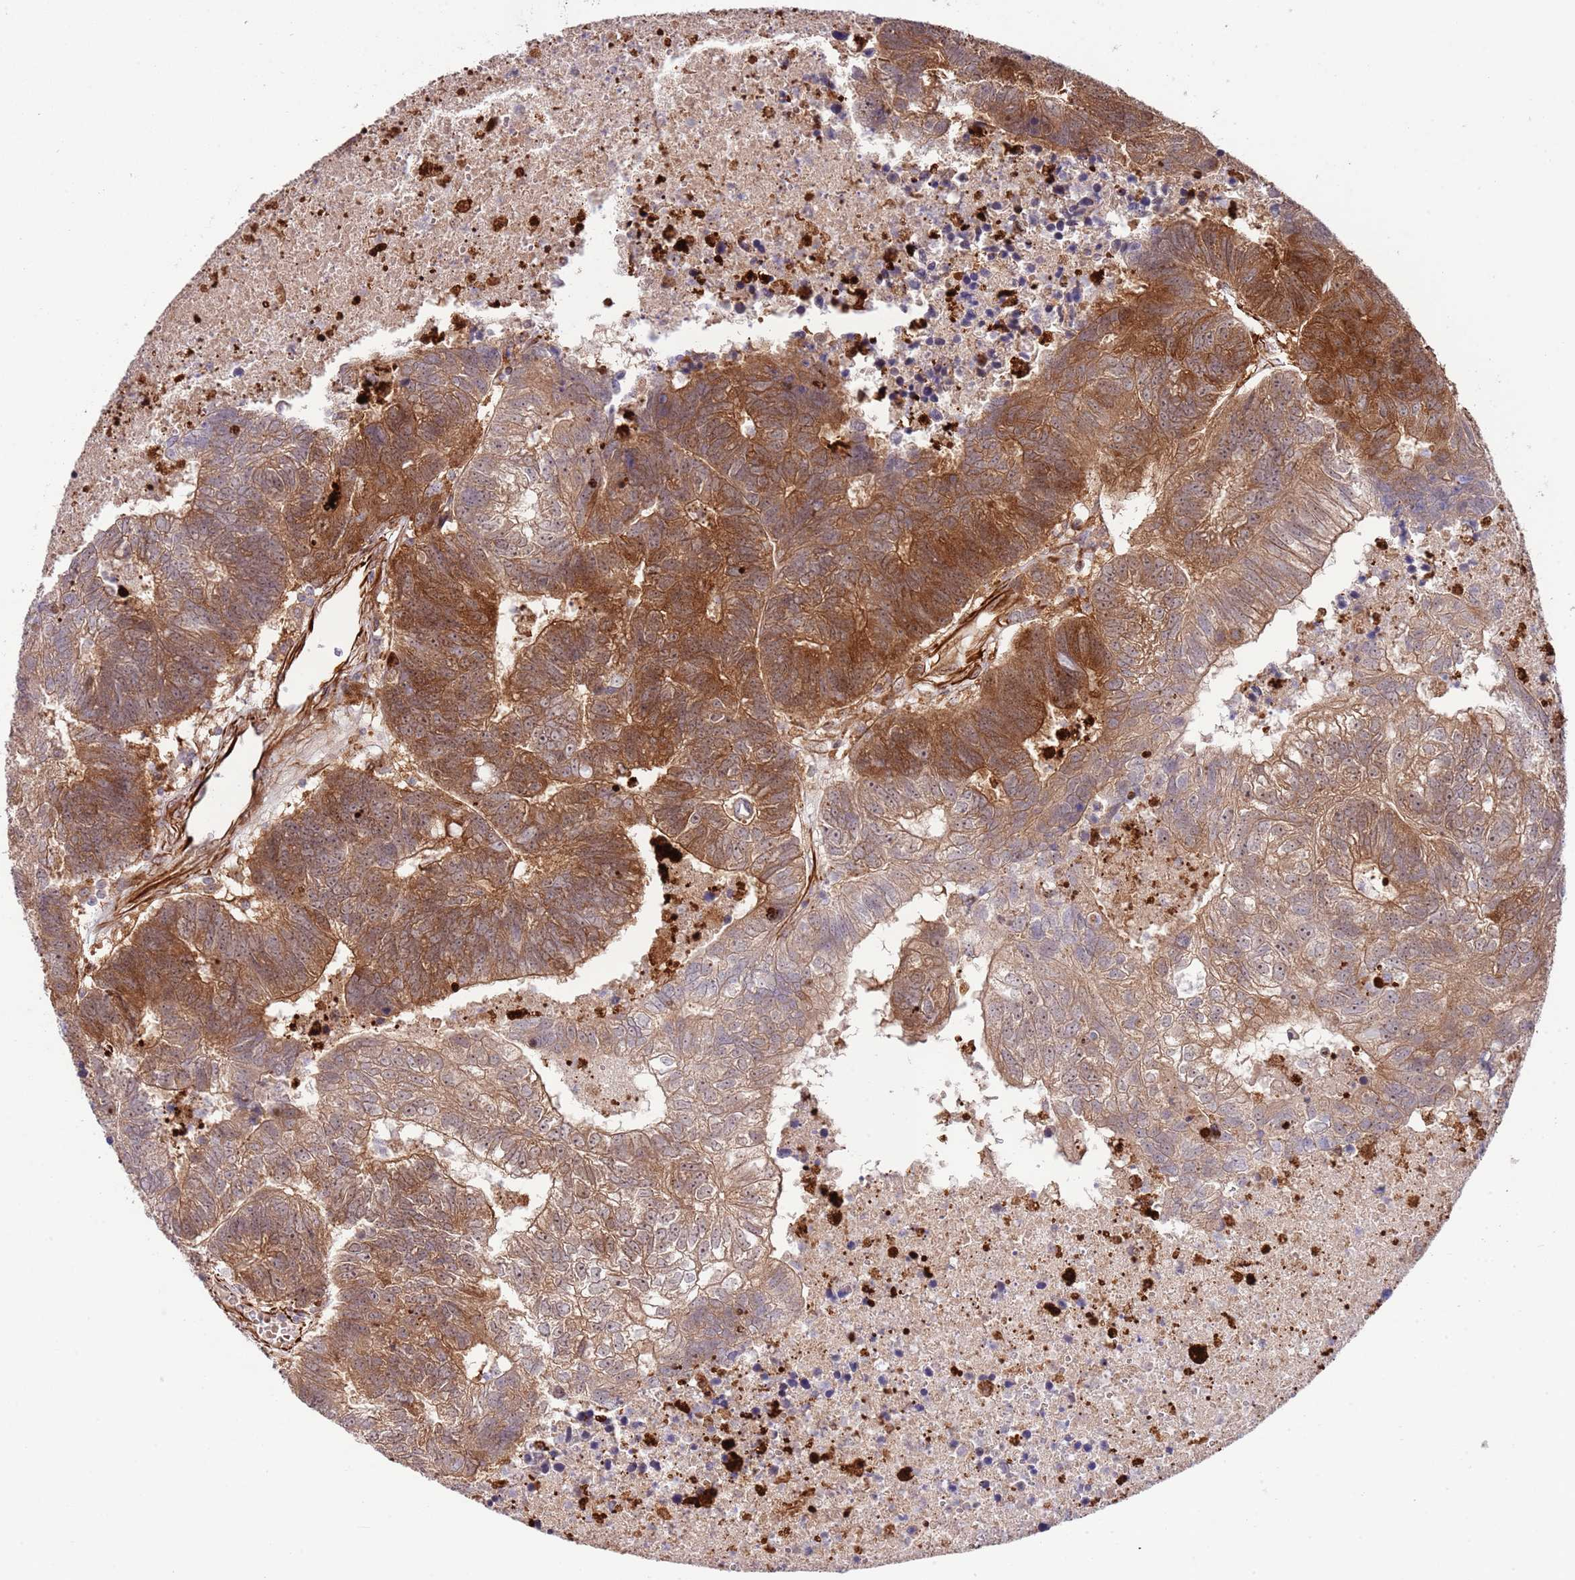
{"staining": {"intensity": "moderate", "quantity": ">75%", "location": "cytoplasmic/membranous"}, "tissue": "colorectal cancer", "cell_type": "Tumor cells", "image_type": "cancer", "snomed": [{"axis": "morphology", "description": "Adenocarcinoma, NOS"}, {"axis": "topography", "description": "Colon"}], "caption": "The immunohistochemical stain shows moderate cytoplasmic/membranous staining in tumor cells of colorectal cancer (adenocarcinoma) tissue.", "gene": "NEK3", "patient": {"sex": "female", "age": 48}}